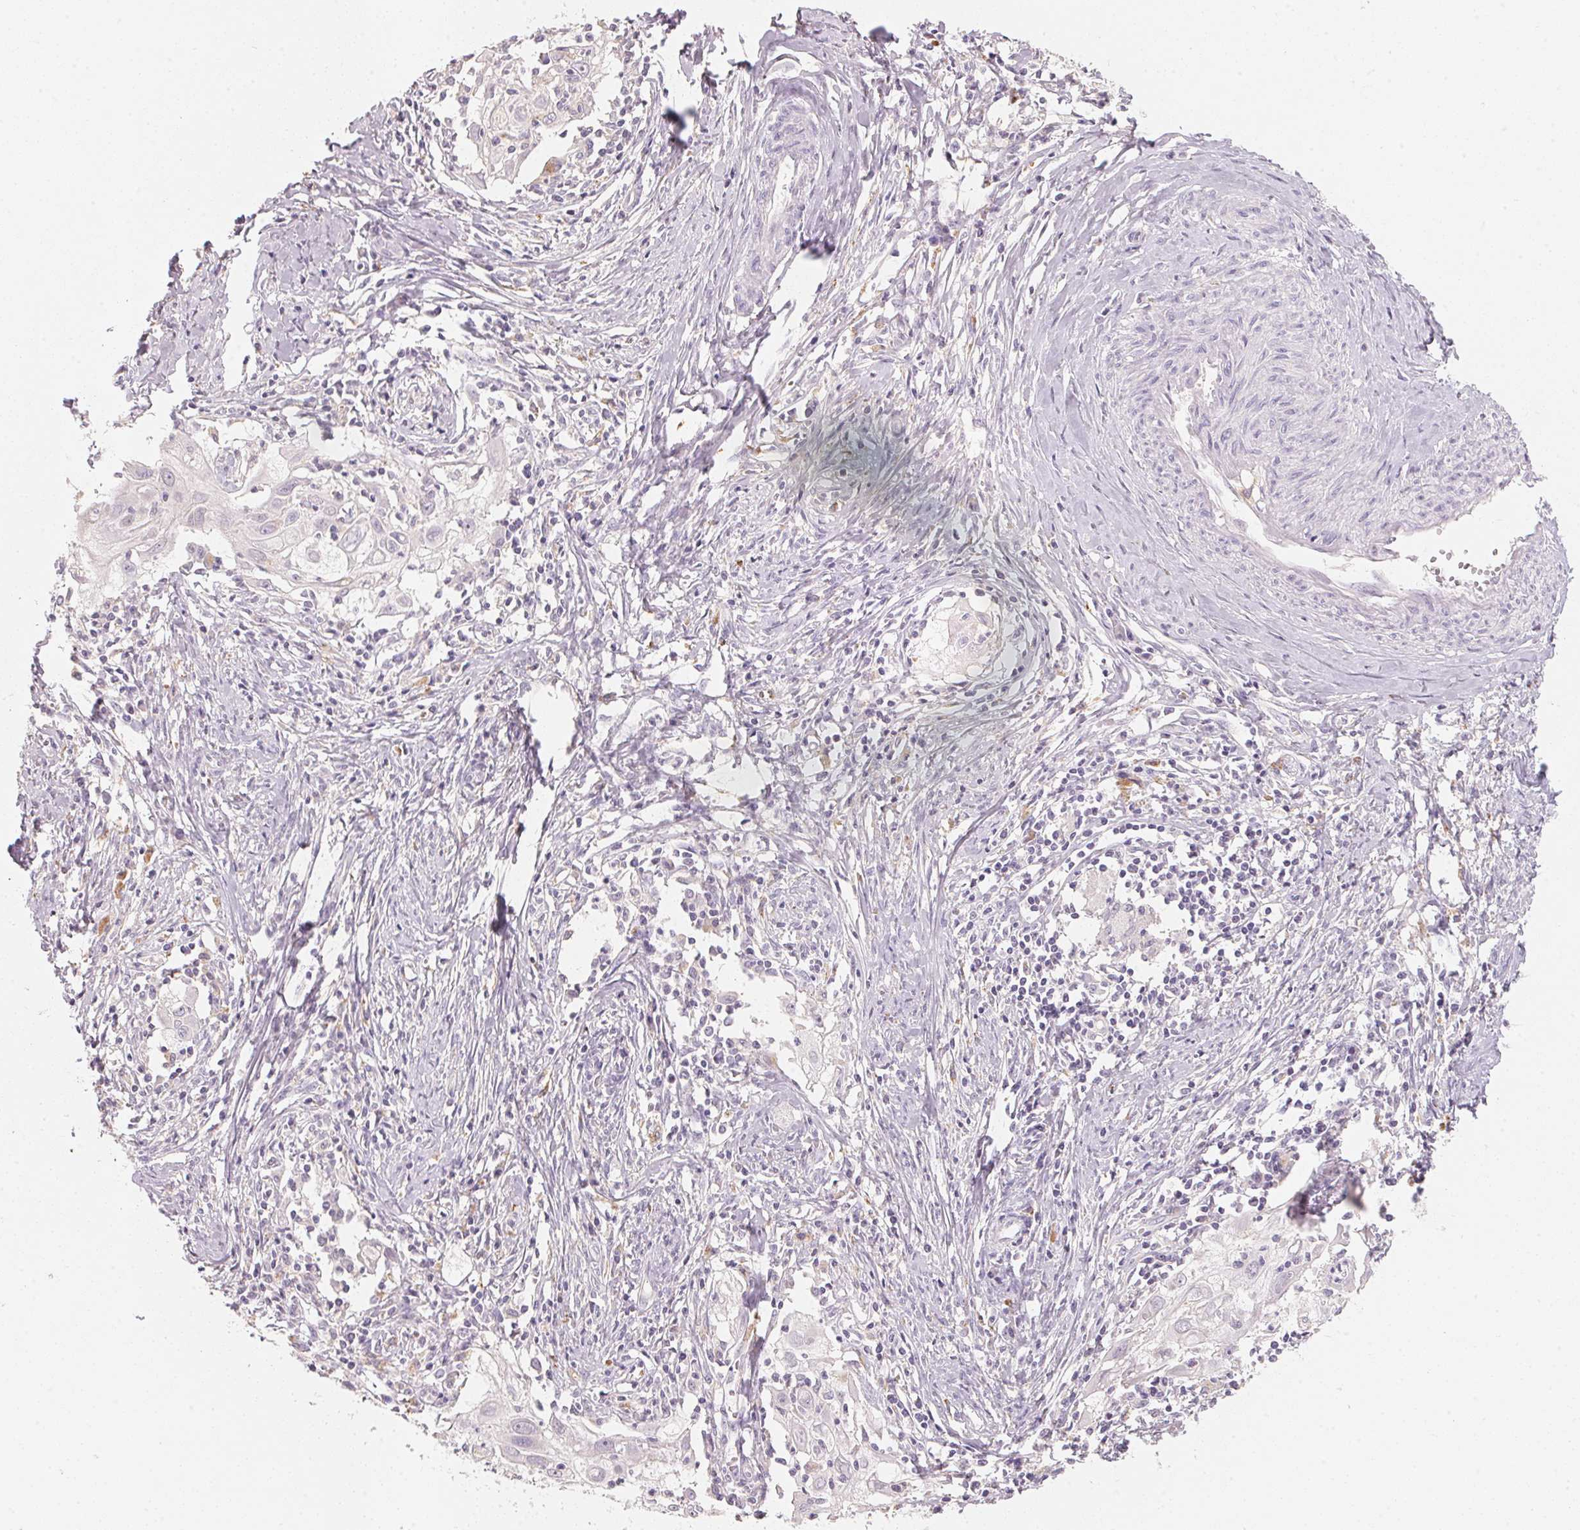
{"staining": {"intensity": "negative", "quantity": "none", "location": "none"}, "tissue": "cervical cancer", "cell_type": "Tumor cells", "image_type": "cancer", "snomed": [{"axis": "morphology", "description": "Squamous cell carcinoma, NOS"}, {"axis": "topography", "description": "Cervix"}], "caption": "The photomicrograph displays no staining of tumor cells in cervical squamous cell carcinoma. (DAB immunohistochemistry with hematoxylin counter stain).", "gene": "TREH", "patient": {"sex": "female", "age": 30}}